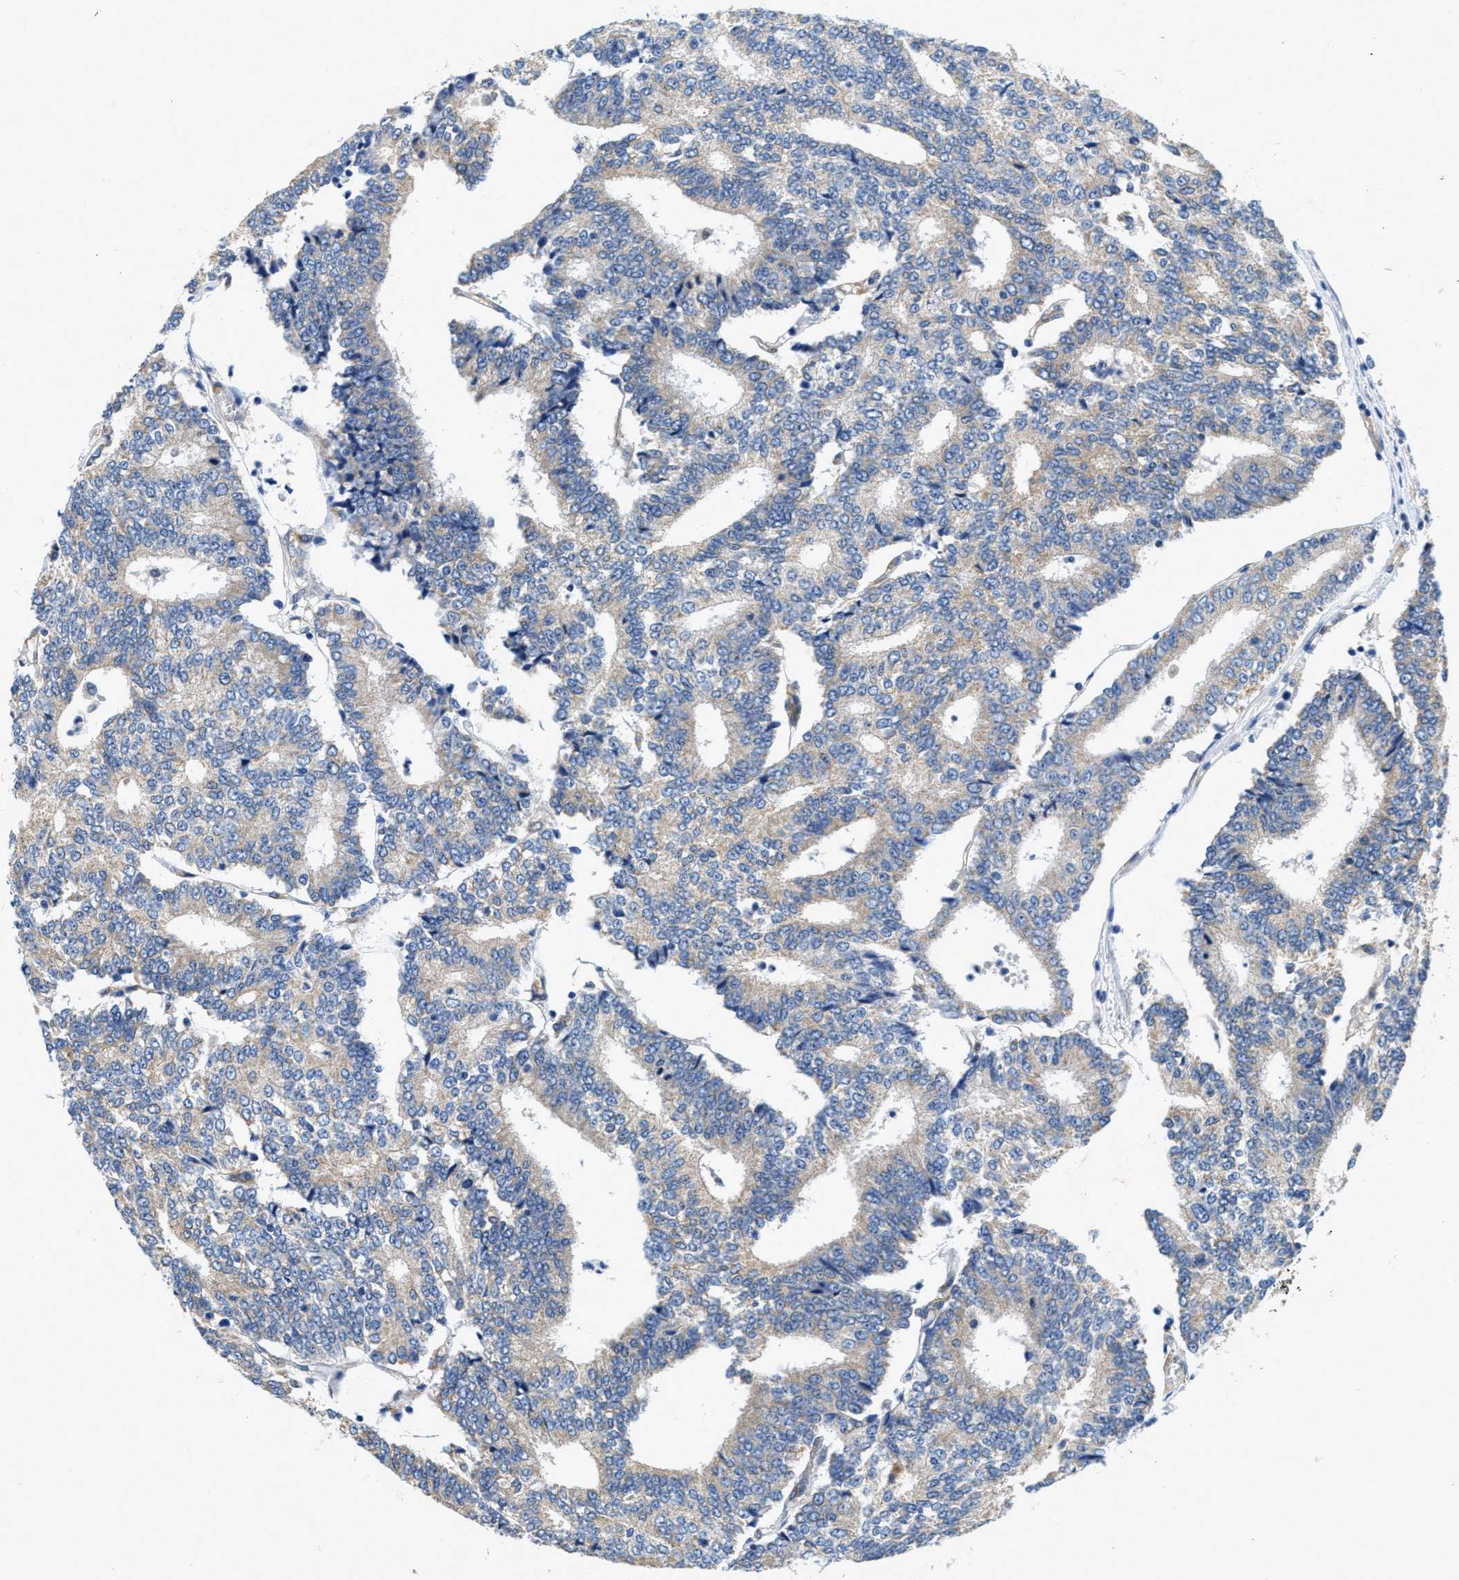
{"staining": {"intensity": "weak", "quantity": "<25%", "location": "cytoplasmic/membranous"}, "tissue": "prostate cancer", "cell_type": "Tumor cells", "image_type": "cancer", "snomed": [{"axis": "morphology", "description": "Normal tissue, NOS"}, {"axis": "morphology", "description": "Adenocarcinoma, High grade"}, {"axis": "topography", "description": "Prostate"}, {"axis": "topography", "description": "Seminal veicle"}], "caption": "DAB immunohistochemical staining of human prostate cancer (high-grade adenocarcinoma) demonstrates no significant expression in tumor cells.", "gene": "RAPH1", "patient": {"sex": "male", "age": 55}}